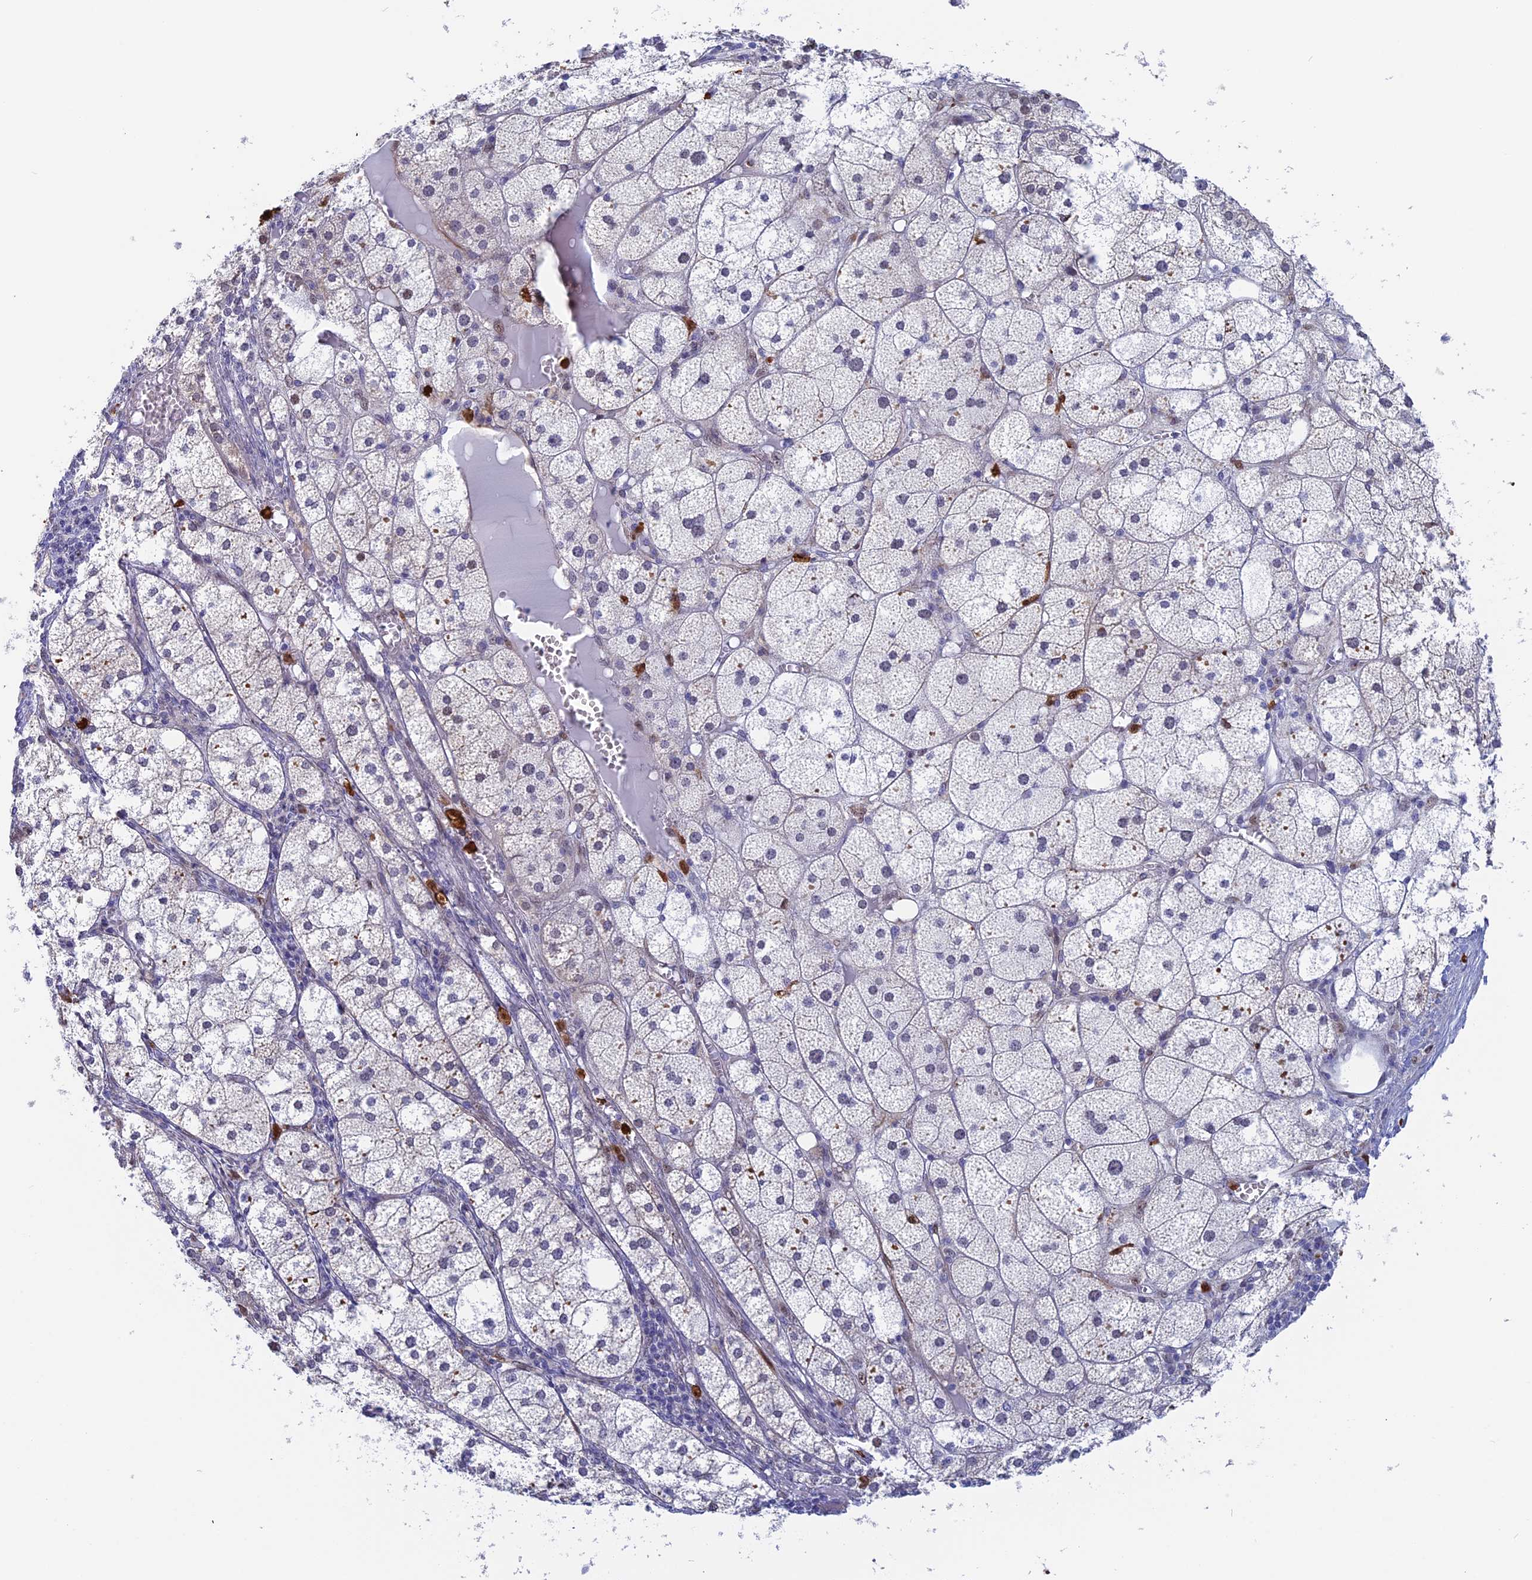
{"staining": {"intensity": "weak", "quantity": "<25%", "location": "cytoplasmic/membranous,nuclear"}, "tissue": "adrenal gland", "cell_type": "Glandular cells", "image_type": "normal", "snomed": [{"axis": "morphology", "description": "Normal tissue, NOS"}, {"axis": "topography", "description": "Adrenal gland"}], "caption": "DAB (3,3'-diaminobenzidine) immunohistochemical staining of normal adrenal gland exhibits no significant positivity in glandular cells. (DAB (3,3'-diaminobenzidine) IHC visualized using brightfield microscopy, high magnification).", "gene": "SLC26A1", "patient": {"sex": "female", "age": 61}}